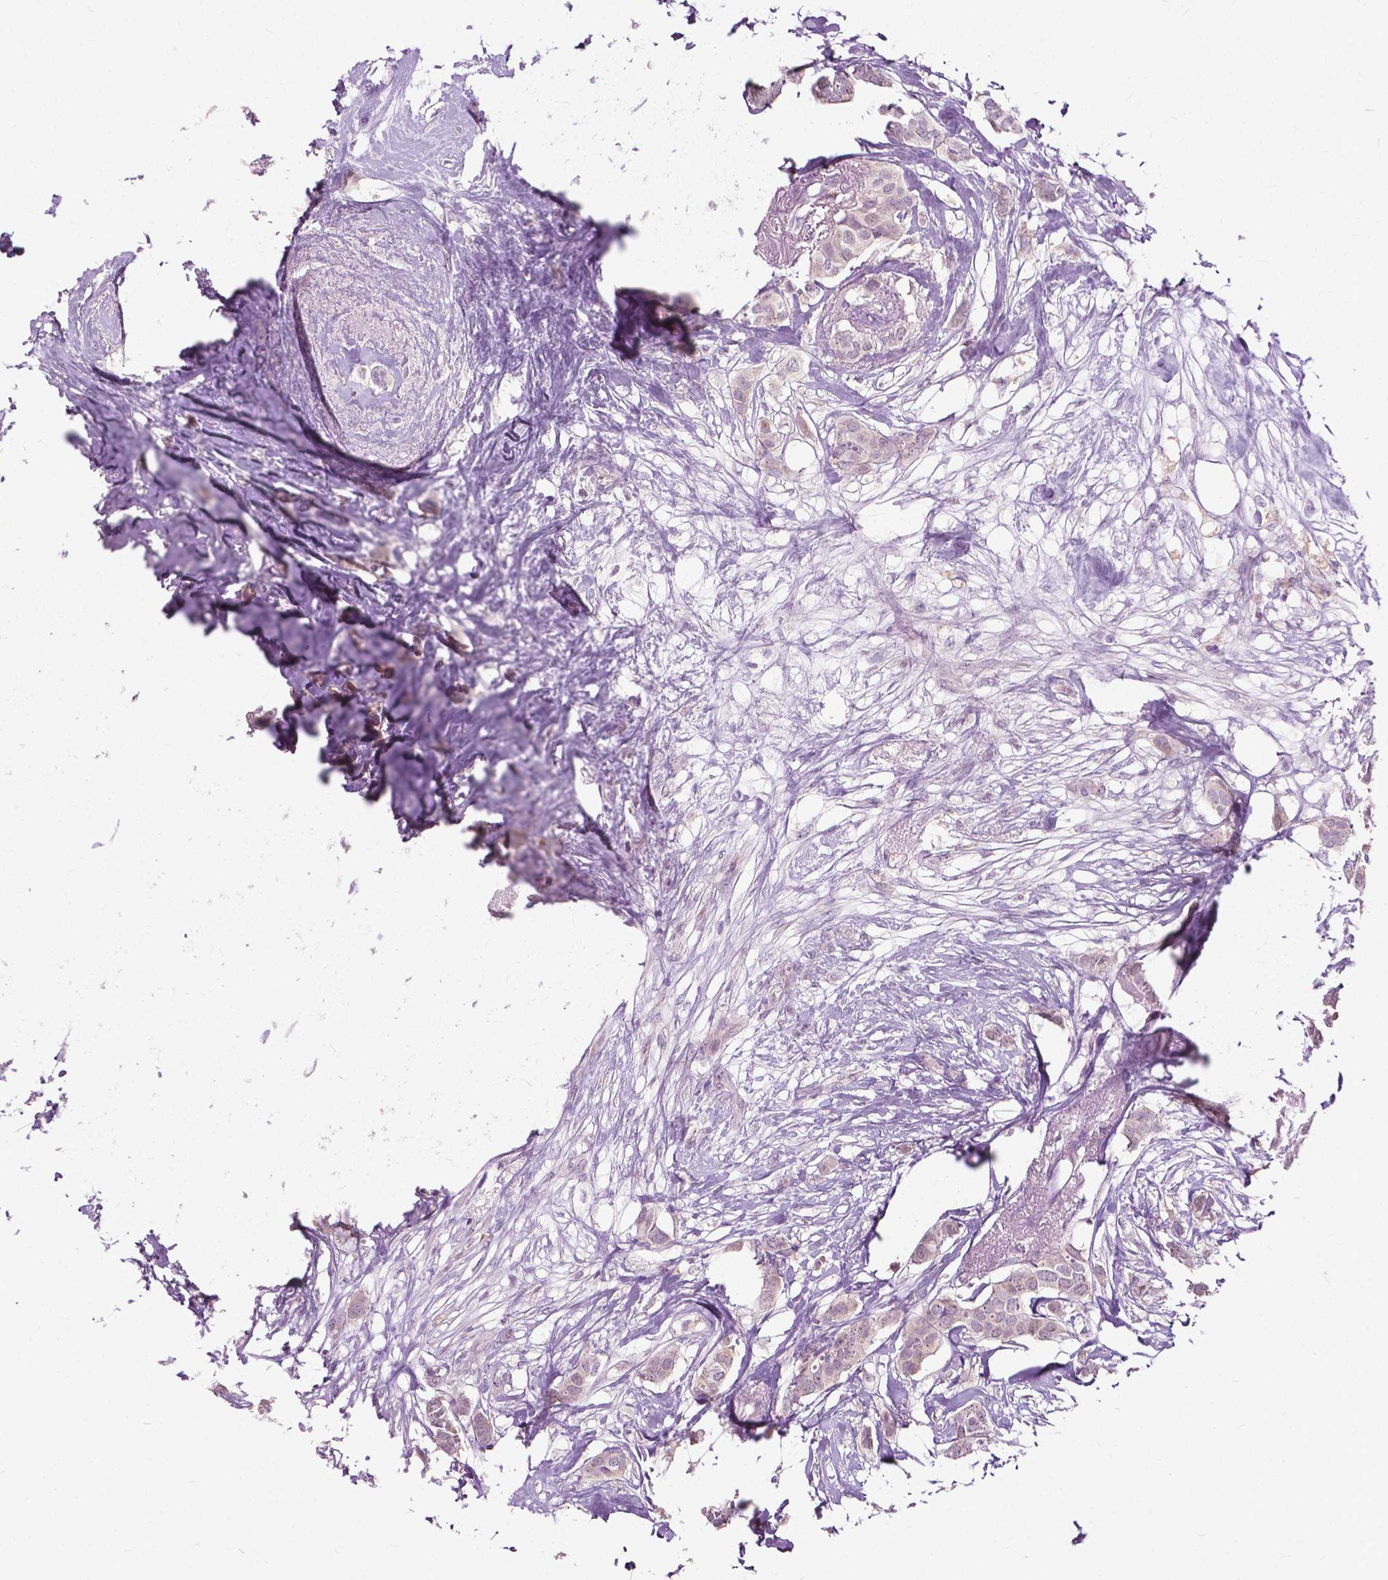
{"staining": {"intensity": "weak", "quantity": "<25%", "location": "cytoplasmic/membranous"}, "tissue": "breast cancer", "cell_type": "Tumor cells", "image_type": "cancer", "snomed": [{"axis": "morphology", "description": "Duct carcinoma"}, {"axis": "topography", "description": "Breast"}], "caption": "Immunohistochemistry (IHC) of human breast cancer (intraductal carcinoma) reveals no staining in tumor cells.", "gene": "TTC9B", "patient": {"sex": "female", "age": 62}}